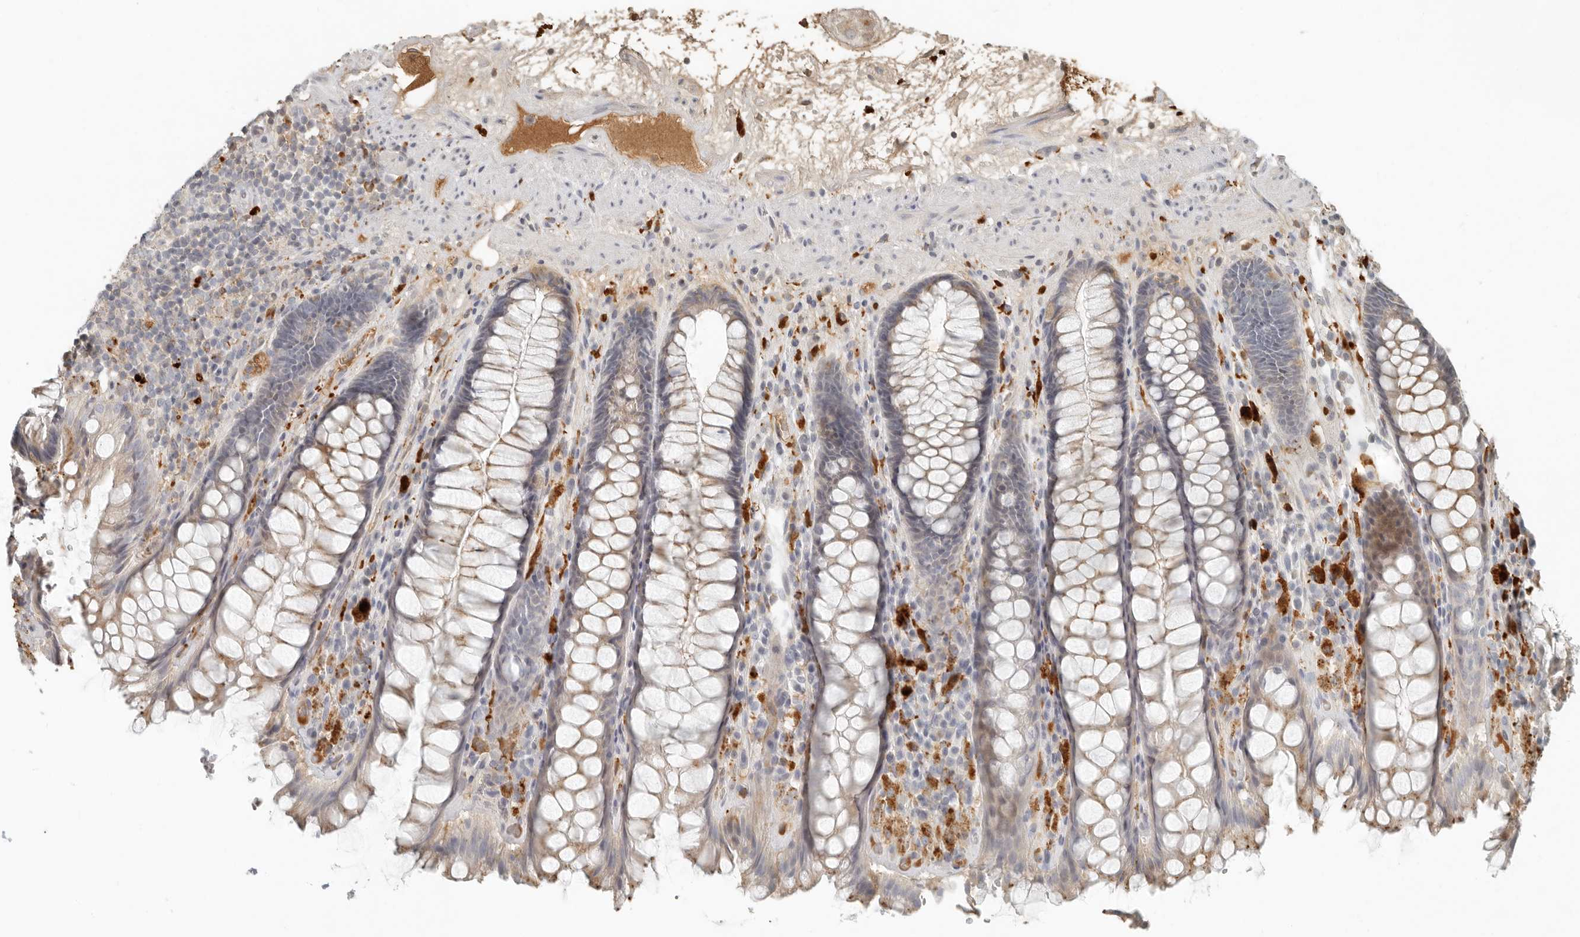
{"staining": {"intensity": "moderate", "quantity": "<25%", "location": "cytoplasmic/membranous"}, "tissue": "rectum", "cell_type": "Glandular cells", "image_type": "normal", "snomed": [{"axis": "morphology", "description": "Normal tissue, NOS"}, {"axis": "topography", "description": "Rectum"}], "caption": "About <25% of glandular cells in normal human rectum reveal moderate cytoplasmic/membranous protein expression as visualized by brown immunohistochemical staining.", "gene": "KLHL38", "patient": {"sex": "male", "age": 64}}